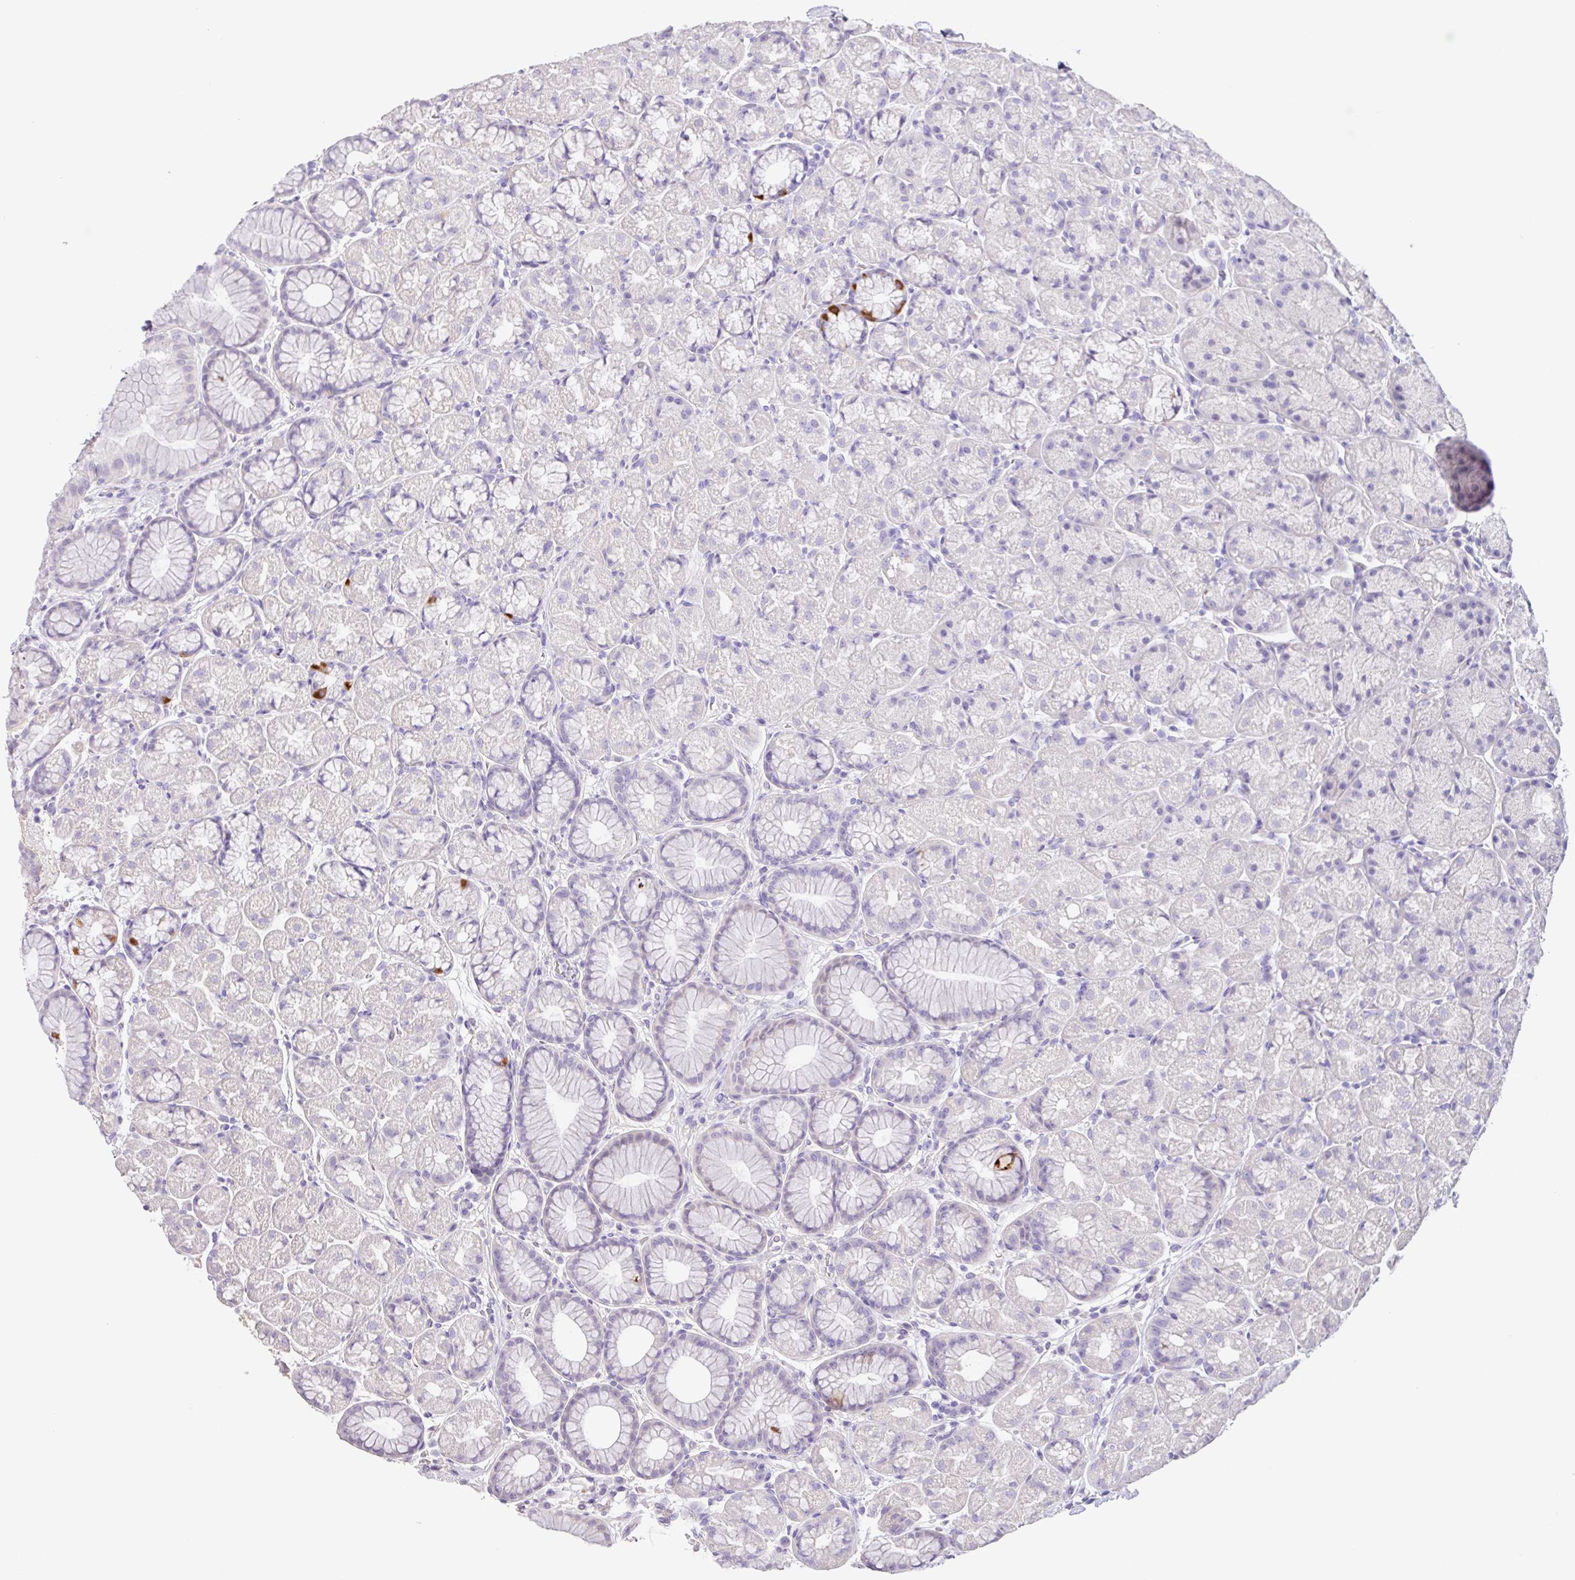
{"staining": {"intensity": "strong", "quantity": "<25%", "location": "cytoplasmic/membranous"}, "tissue": "stomach", "cell_type": "Glandular cells", "image_type": "normal", "snomed": [{"axis": "morphology", "description": "Normal tissue, NOS"}, {"axis": "topography", "description": "Stomach, lower"}], "caption": "There is medium levels of strong cytoplasmic/membranous staining in glandular cells of normal stomach, as demonstrated by immunohistochemical staining (brown color).", "gene": "ZG16", "patient": {"sex": "male", "age": 67}}